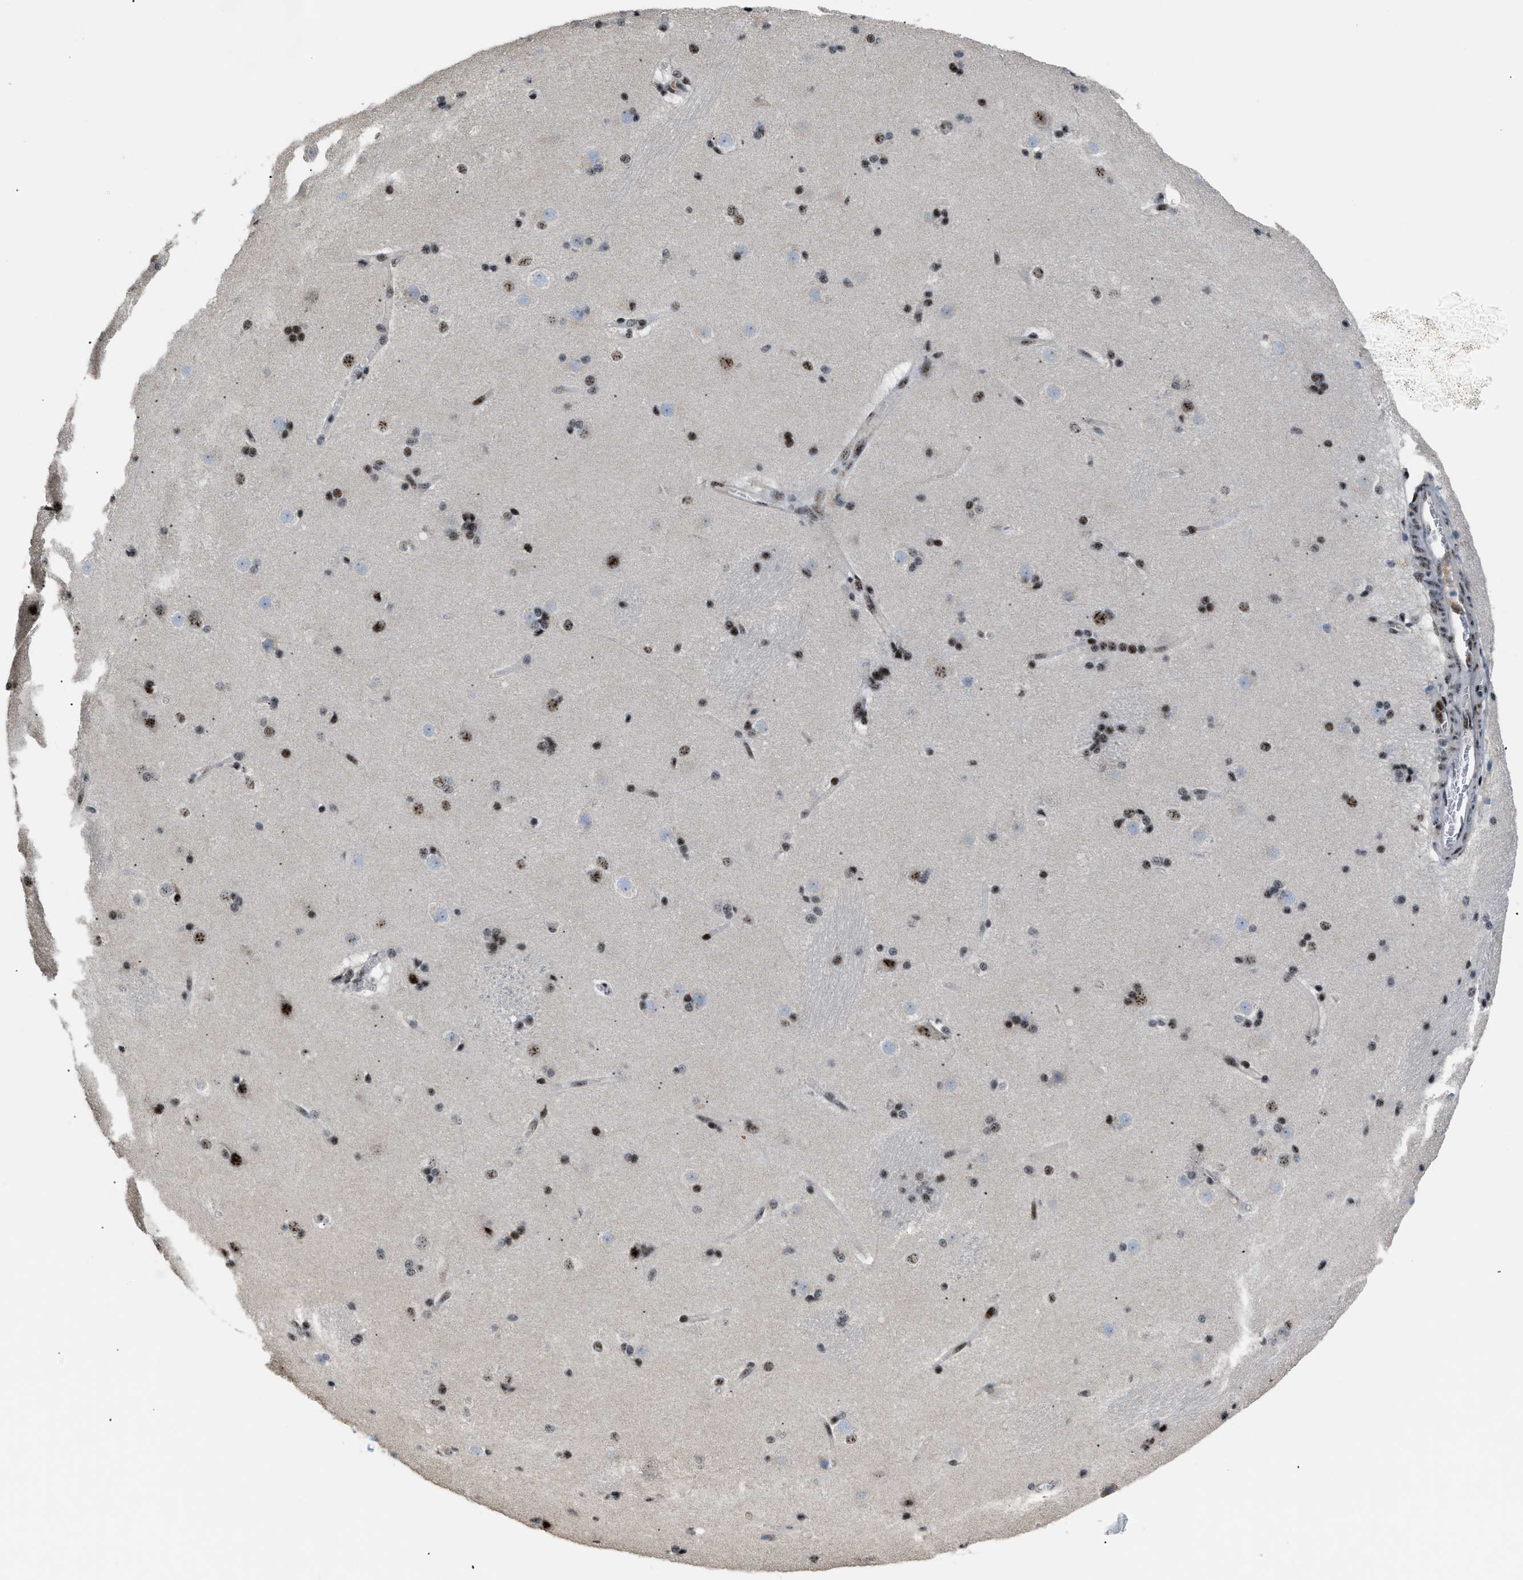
{"staining": {"intensity": "moderate", "quantity": "25%-75%", "location": "nuclear"}, "tissue": "caudate", "cell_type": "Glial cells", "image_type": "normal", "snomed": [{"axis": "morphology", "description": "Normal tissue, NOS"}, {"axis": "topography", "description": "Lateral ventricle wall"}], "caption": "IHC (DAB (3,3'-diaminobenzidine)) staining of normal caudate shows moderate nuclear protein expression in about 25%-75% of glial cells.", "gene": "CDR2", "patient": {"sex": "female", "age": 19}}